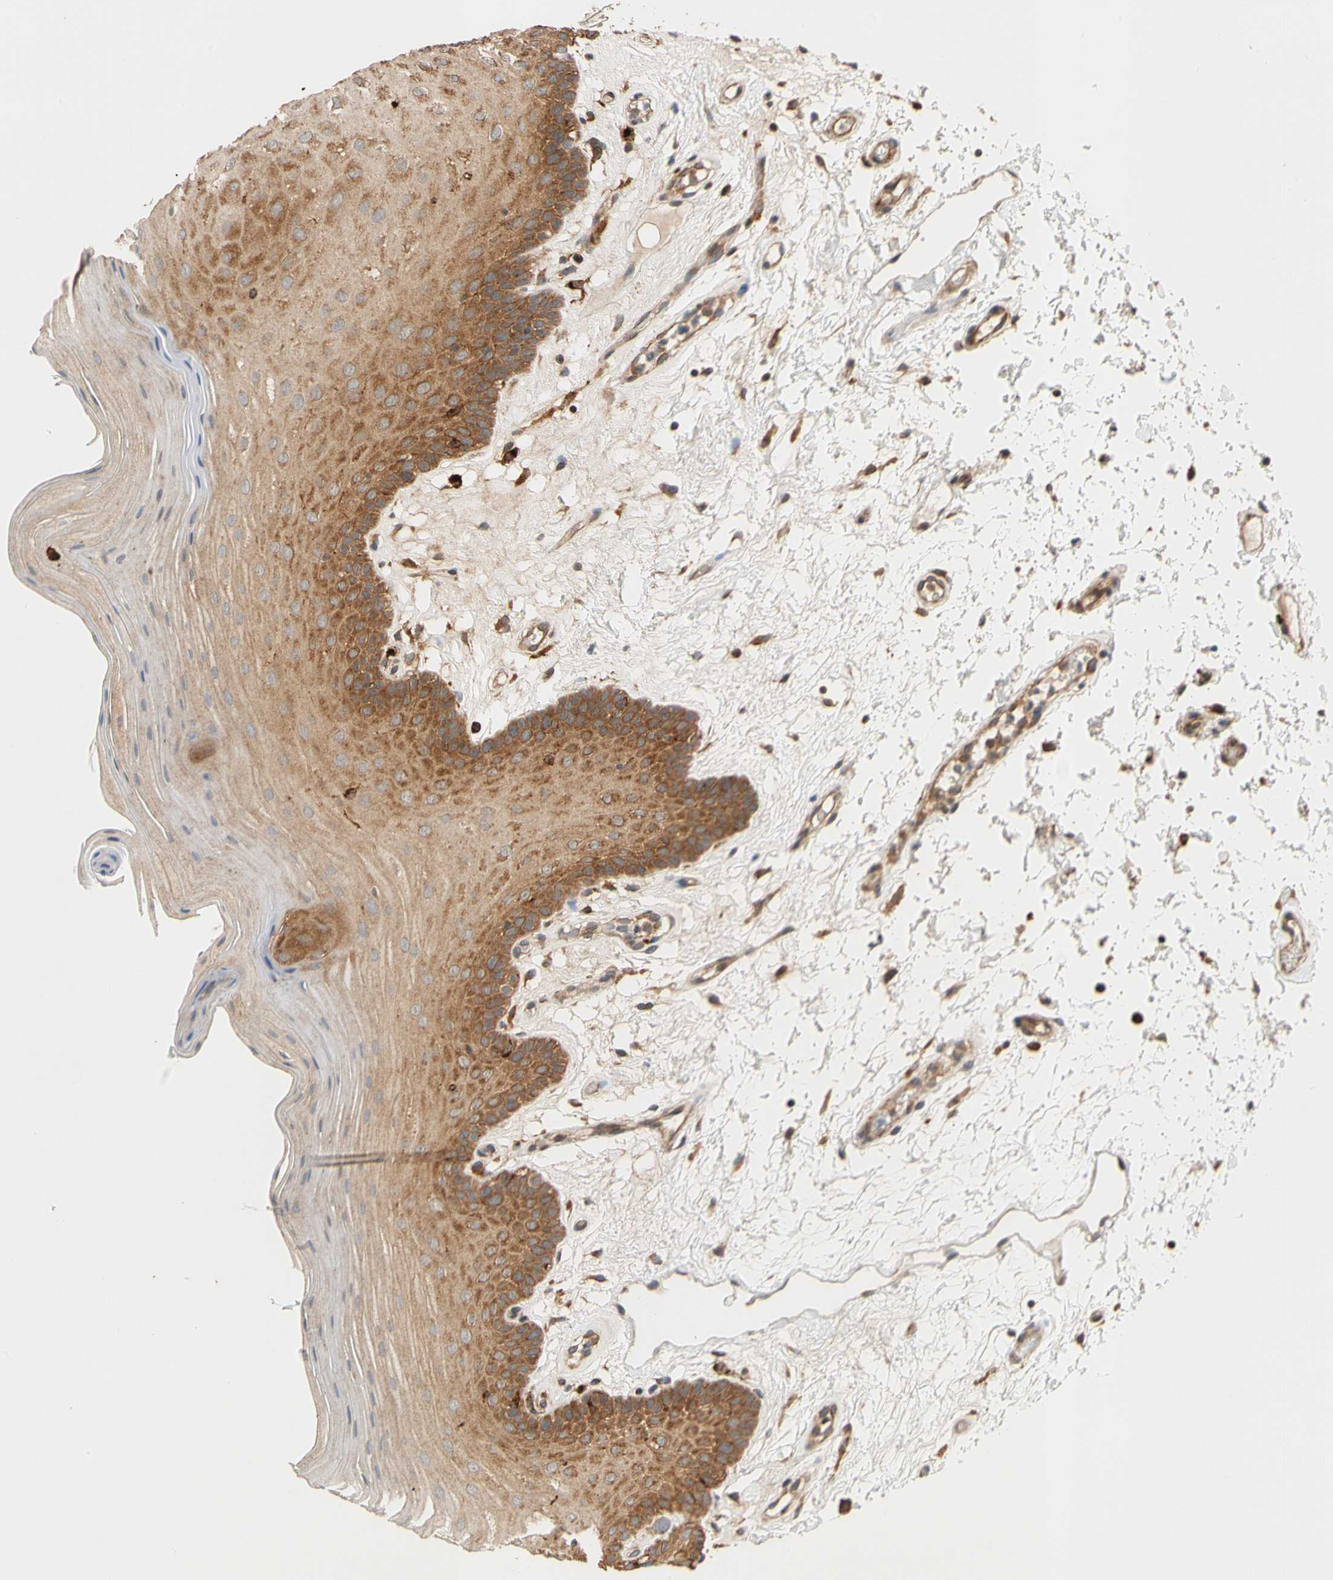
{"staining": {"intensity": "moderate", "quantity": ">75%", "location": "cytoplasmic/membranous"}, "tissue": "oral mucosa", "cell_type": "Squamous epithelial cells", "image_type": "normal", "snomed": [{"axis": "morphology", "description": "Normal tissue, NOS"}, {"axis": "morphology", "description": "Squamous cell carcinoma, NOS"}, {"axis": "topography", "description": "Skeletal muscle"}, {"axis": "topography", "description": "Oral tissue"}, {"axis": "topography", "description": "Head-Neck"}], "caption": "High-power microscopy captured an immunohistochemistry (IHC) image of unremarkable oral mucosa, revealing moderate cytoplasmic/membranous positivity in approximately >75% of squamous epithelial cells. (DAB IHC with brightfield microscopy, high magnification).", "gene": "ANKHD1", "patient": {"sex": "male", "age": 71}}